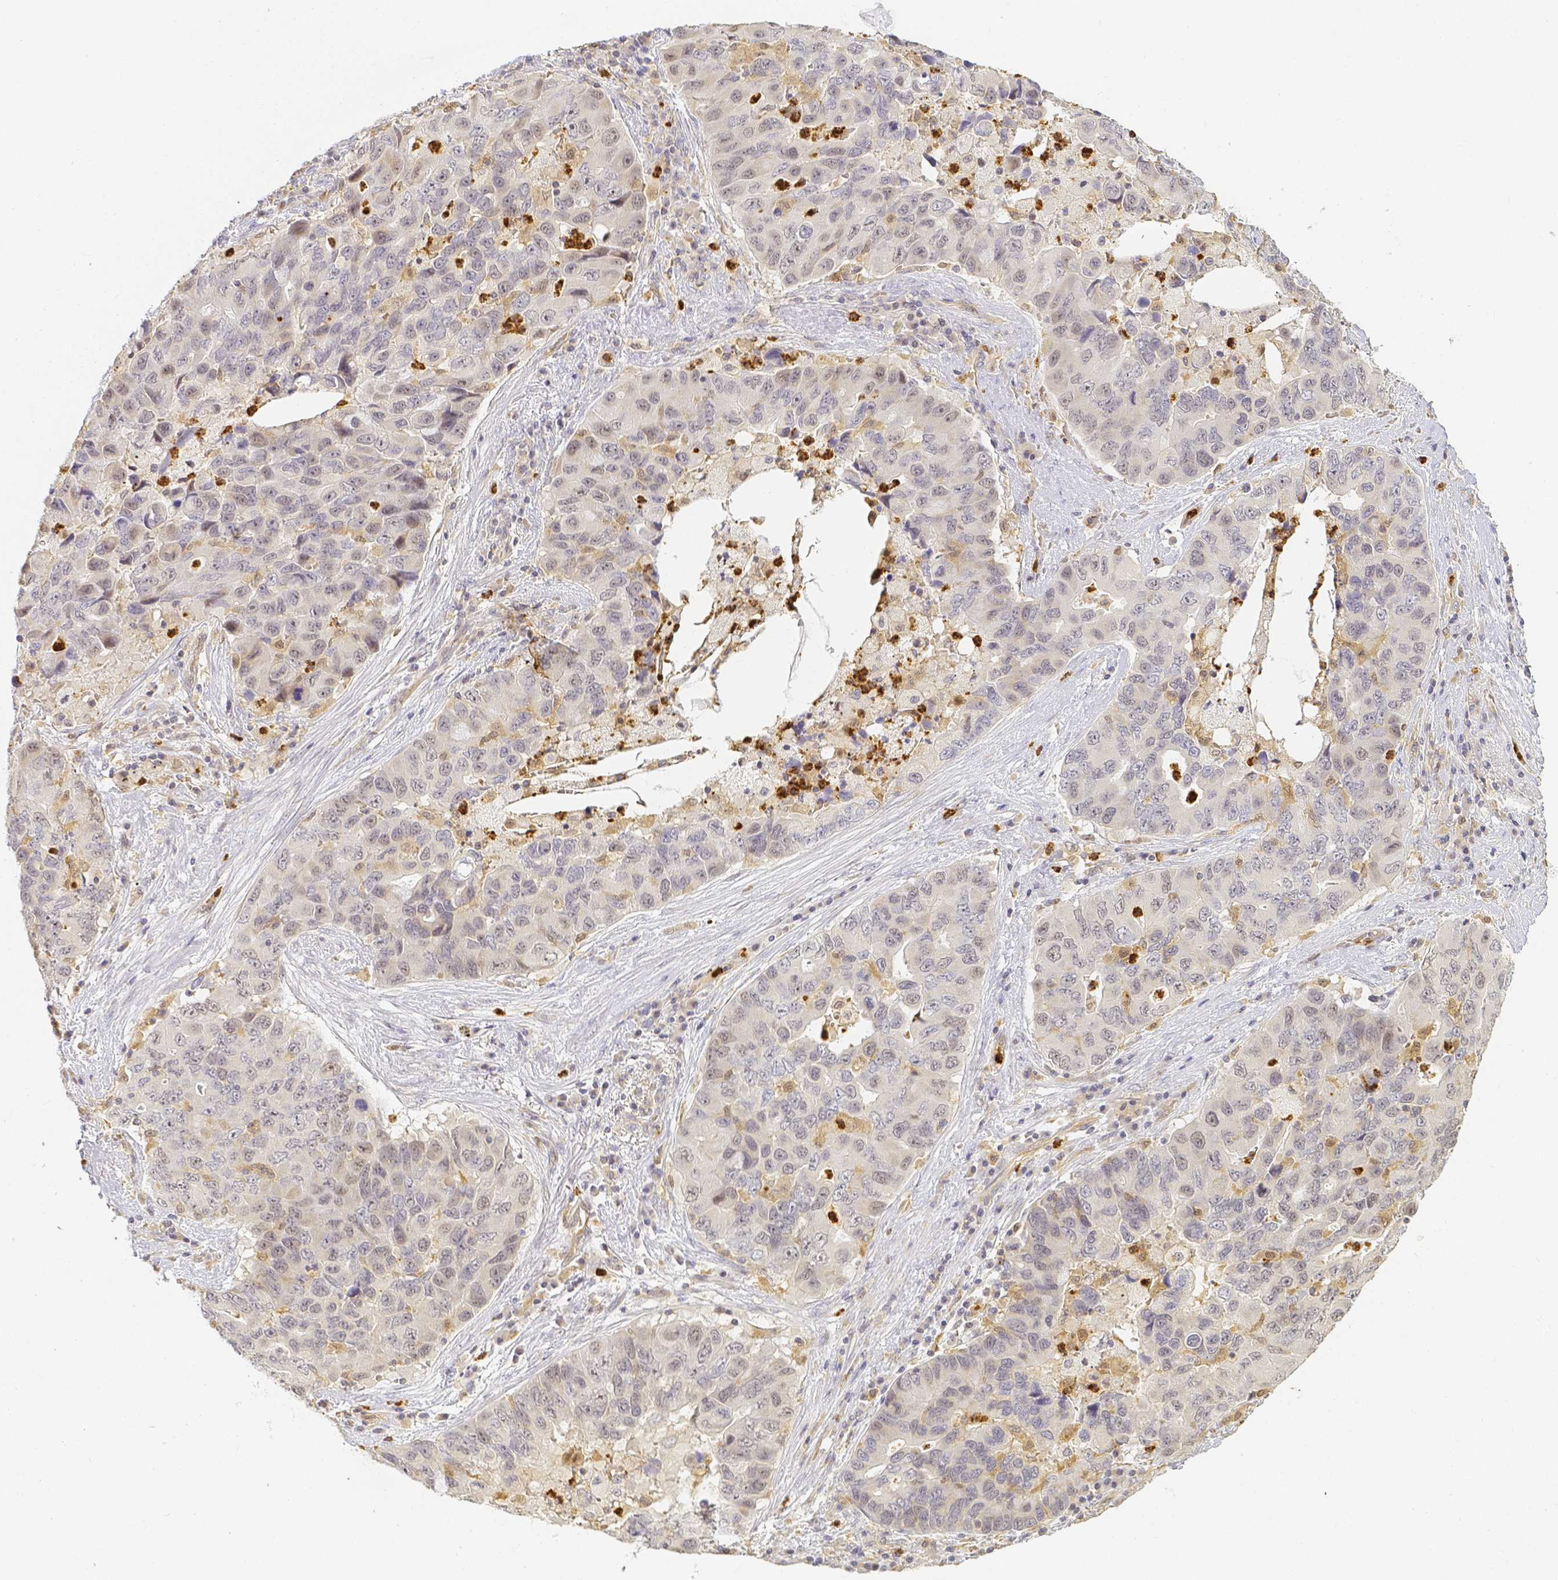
{"staining": {"intensity": "negative", "quantity": "none", "location": "none"}, "tissue": "lung cancer", "cell_type": "Tumor cells", "image_type": "cancer", "snomed": [{"axis": "morphology", "description": "Adenocarcinoma, NOS"}, {"axis": "morphology", "description": "Adenocarcinoma, metastatic, NOS"}, {"axis": "topography", "description": "Lymph node"}, {"axis": "topography", "description": "Lung"}], "caption": "The micrograph displays no staining of tumor cells in lung cancer. (Immunohistochemistry, brightfield microscopy, high magnification).", "gene": "KCNH1", "patient": {"sex": "female", "age": 54}}